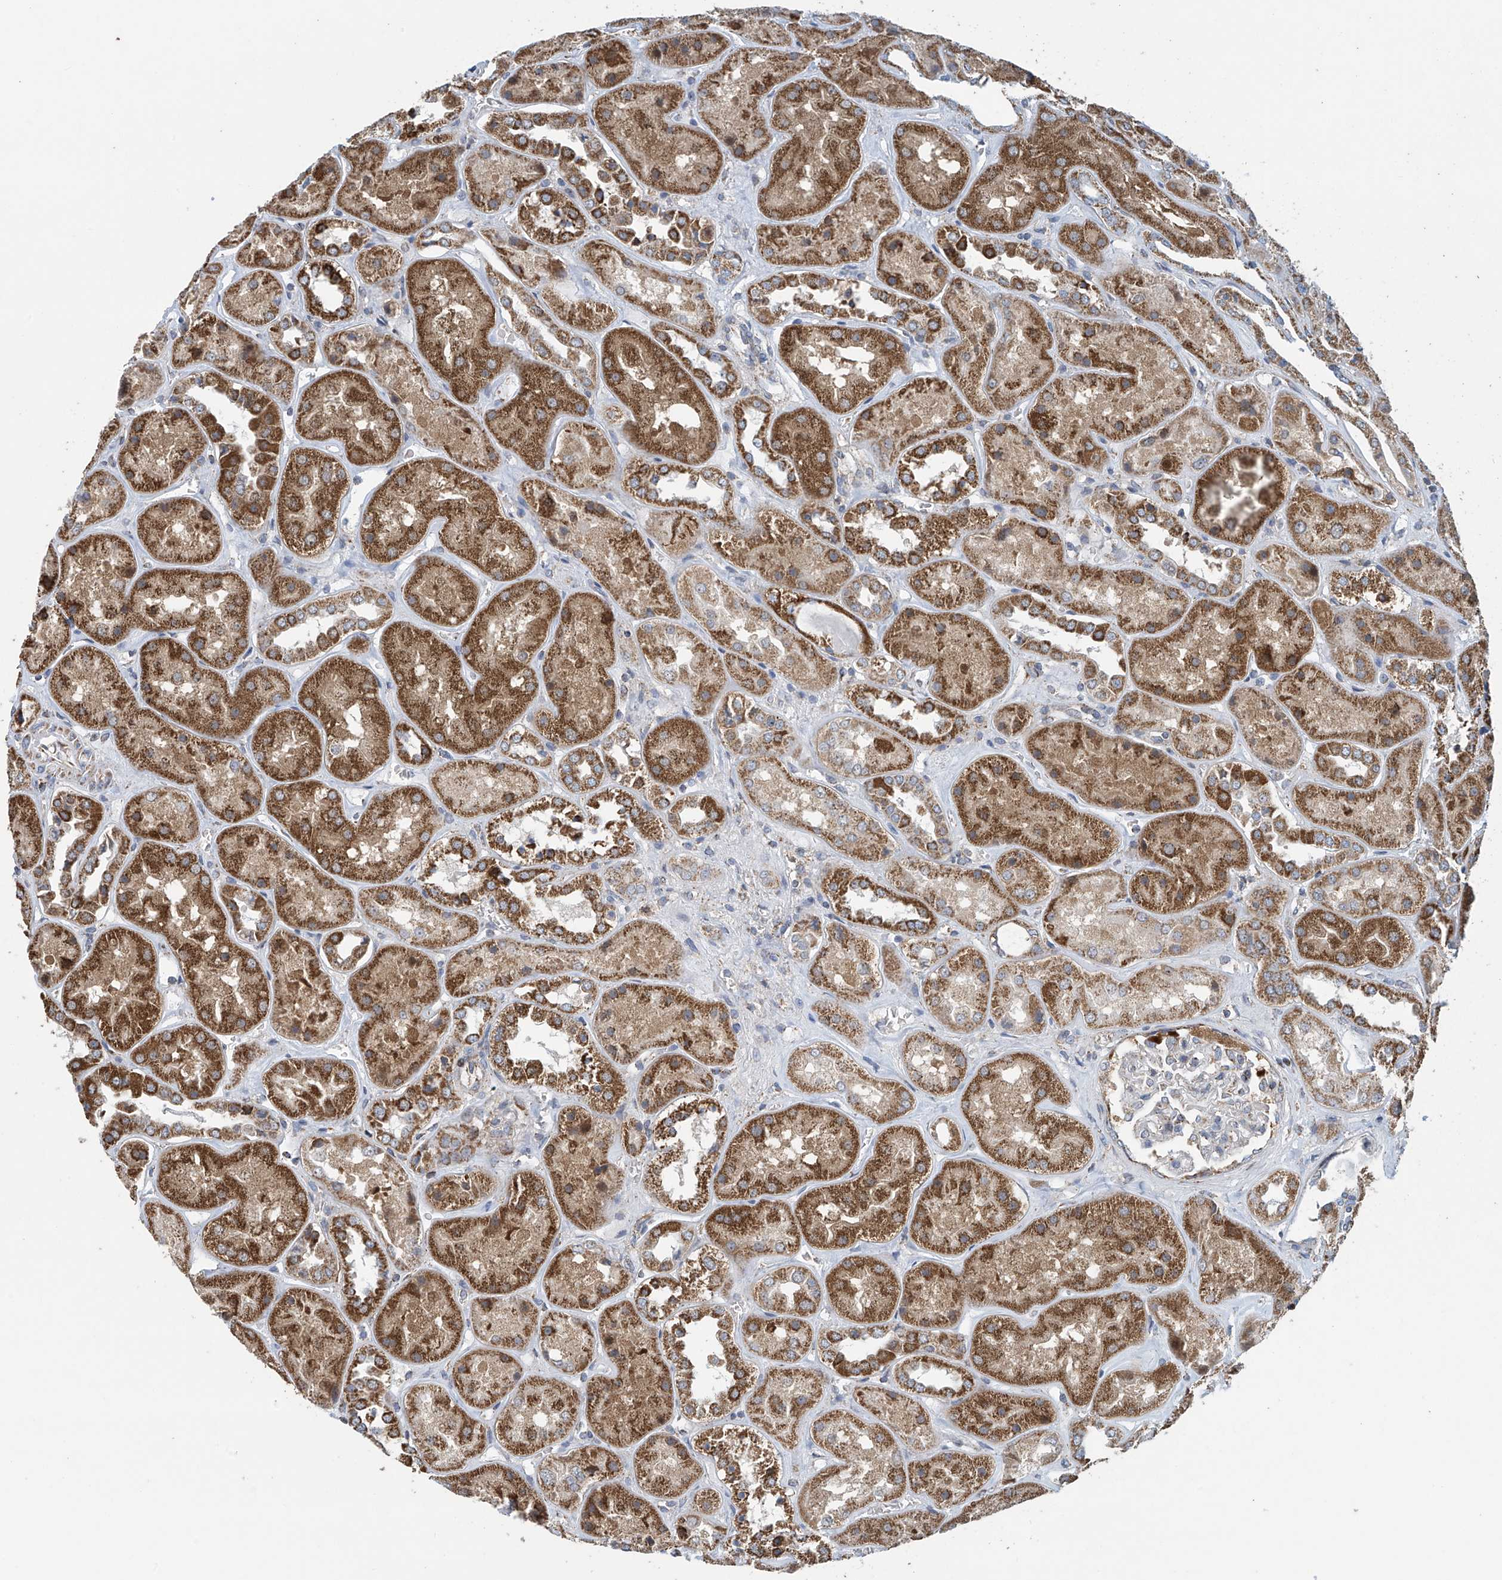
{"staining": {"intensity": "weak", "quantity": "<25%", "location": "cytoplasmic/membranous"}, "tissue": "kidney", "cell_type": "Cells in glomeruli", "image_type": "normal", "snomed": [{"axis": "morphology", "description": "Normal tissue, NOS"}, {"axis": "topography", "description": "Kidney"}], "caption": "Cells in glomeruli are negative for brown protein staining in benign kidney.", "gene": "COMMD1", "patient": {"sex": "male", "age": 70}}